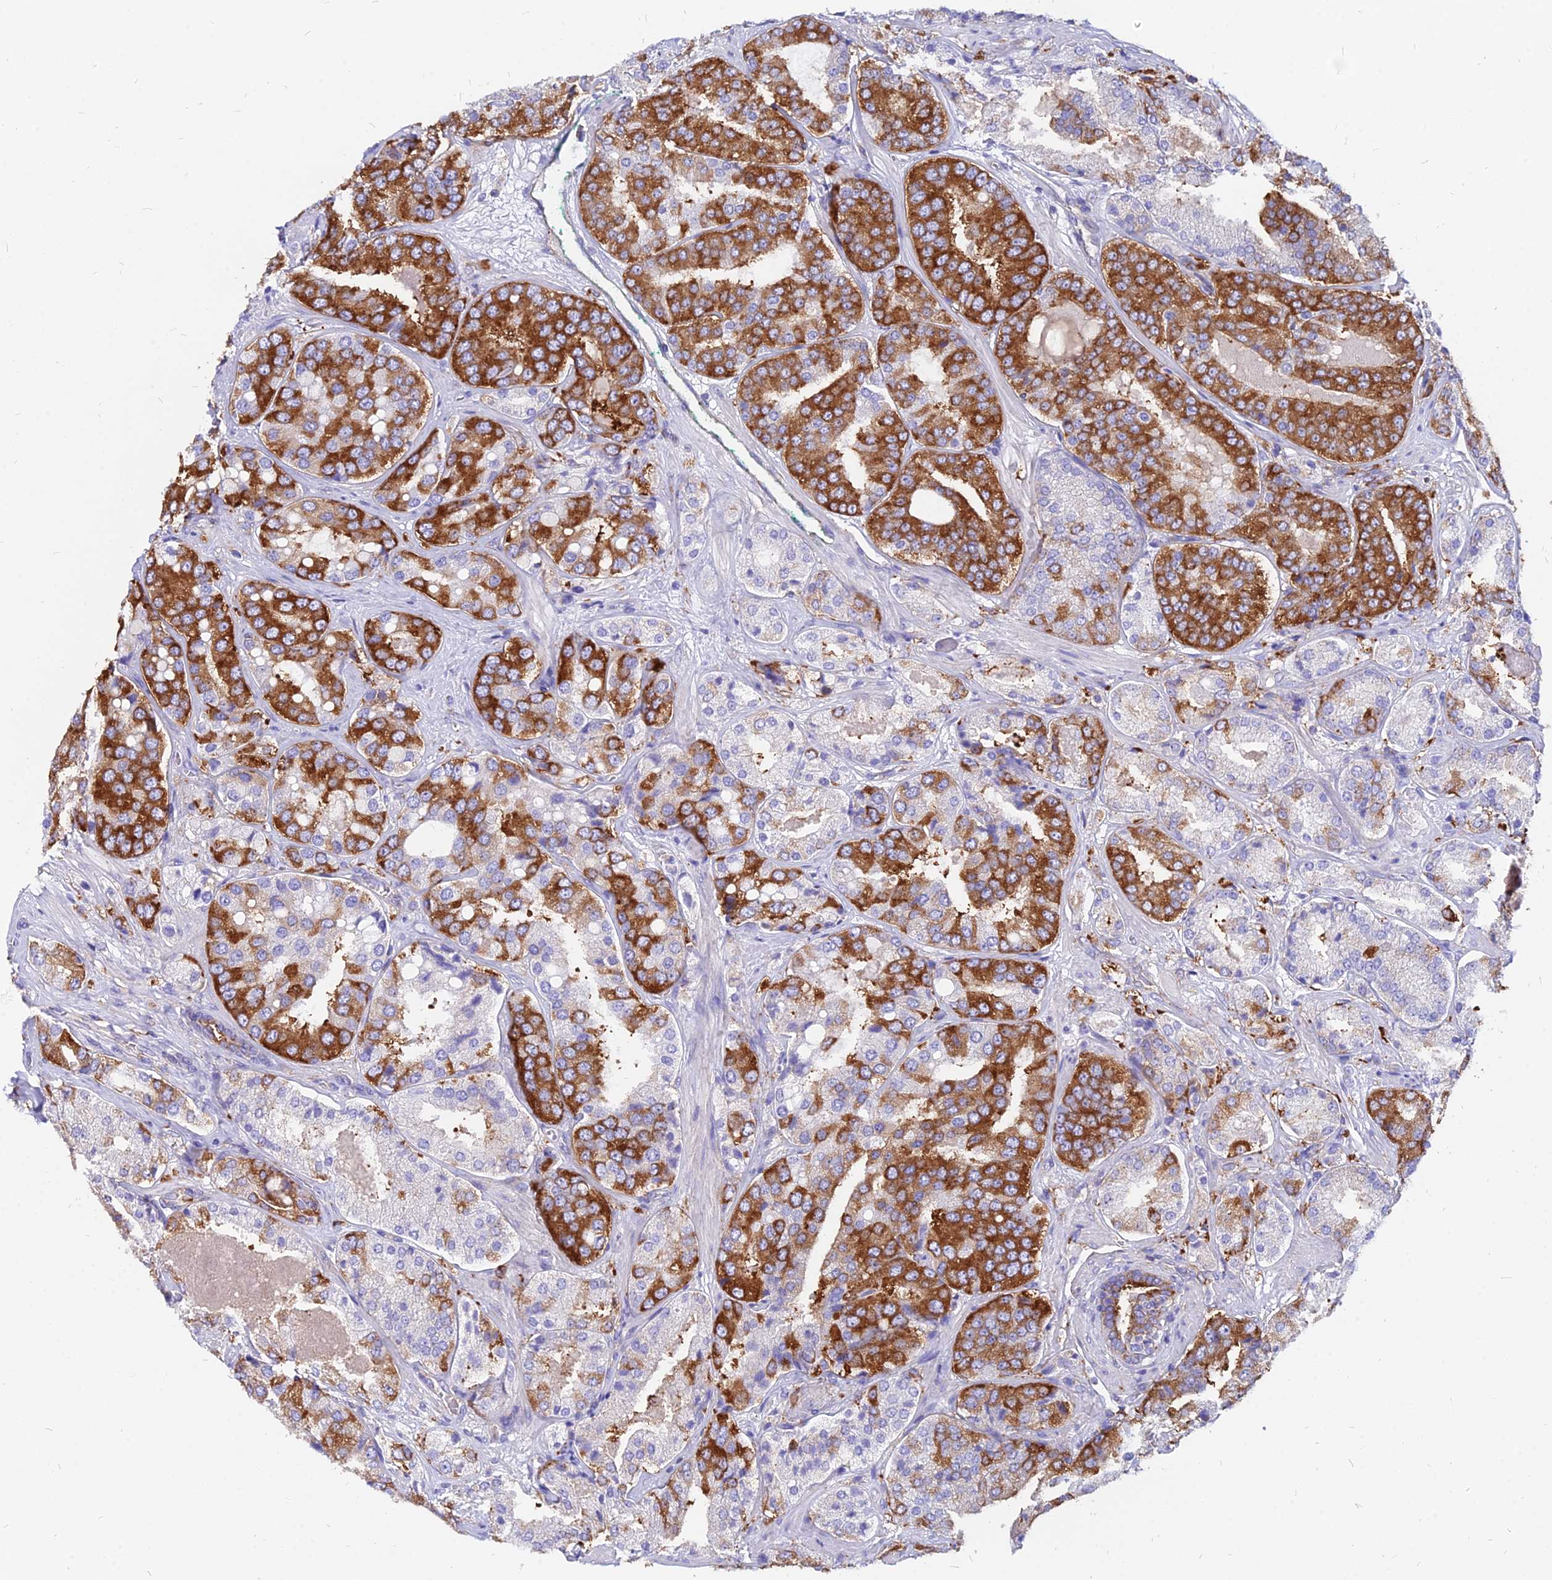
{"staining": {"intensity": "strong", "quantity": "25%-75%", "location": "cytoplasmic/membranous"}, "tissue": "prostate cancer", "cell_type": "Tumor cells", "image_type": "cancer", "snomed": [{"axis": "morphology", "description": "Adenocarcinoma, High grade"}, {"axis": "topography", "description": "Prostate"}], "caption": "Protein expression analysis of prostate cancer (adenocarcinoma (high-grade)) demonstrates strong cytoplasmic/membranous staining in approximately 25%-75% of tumor cells.", "gene": "AGTRAP", "patient": {"sex": "male", "age": 63}}